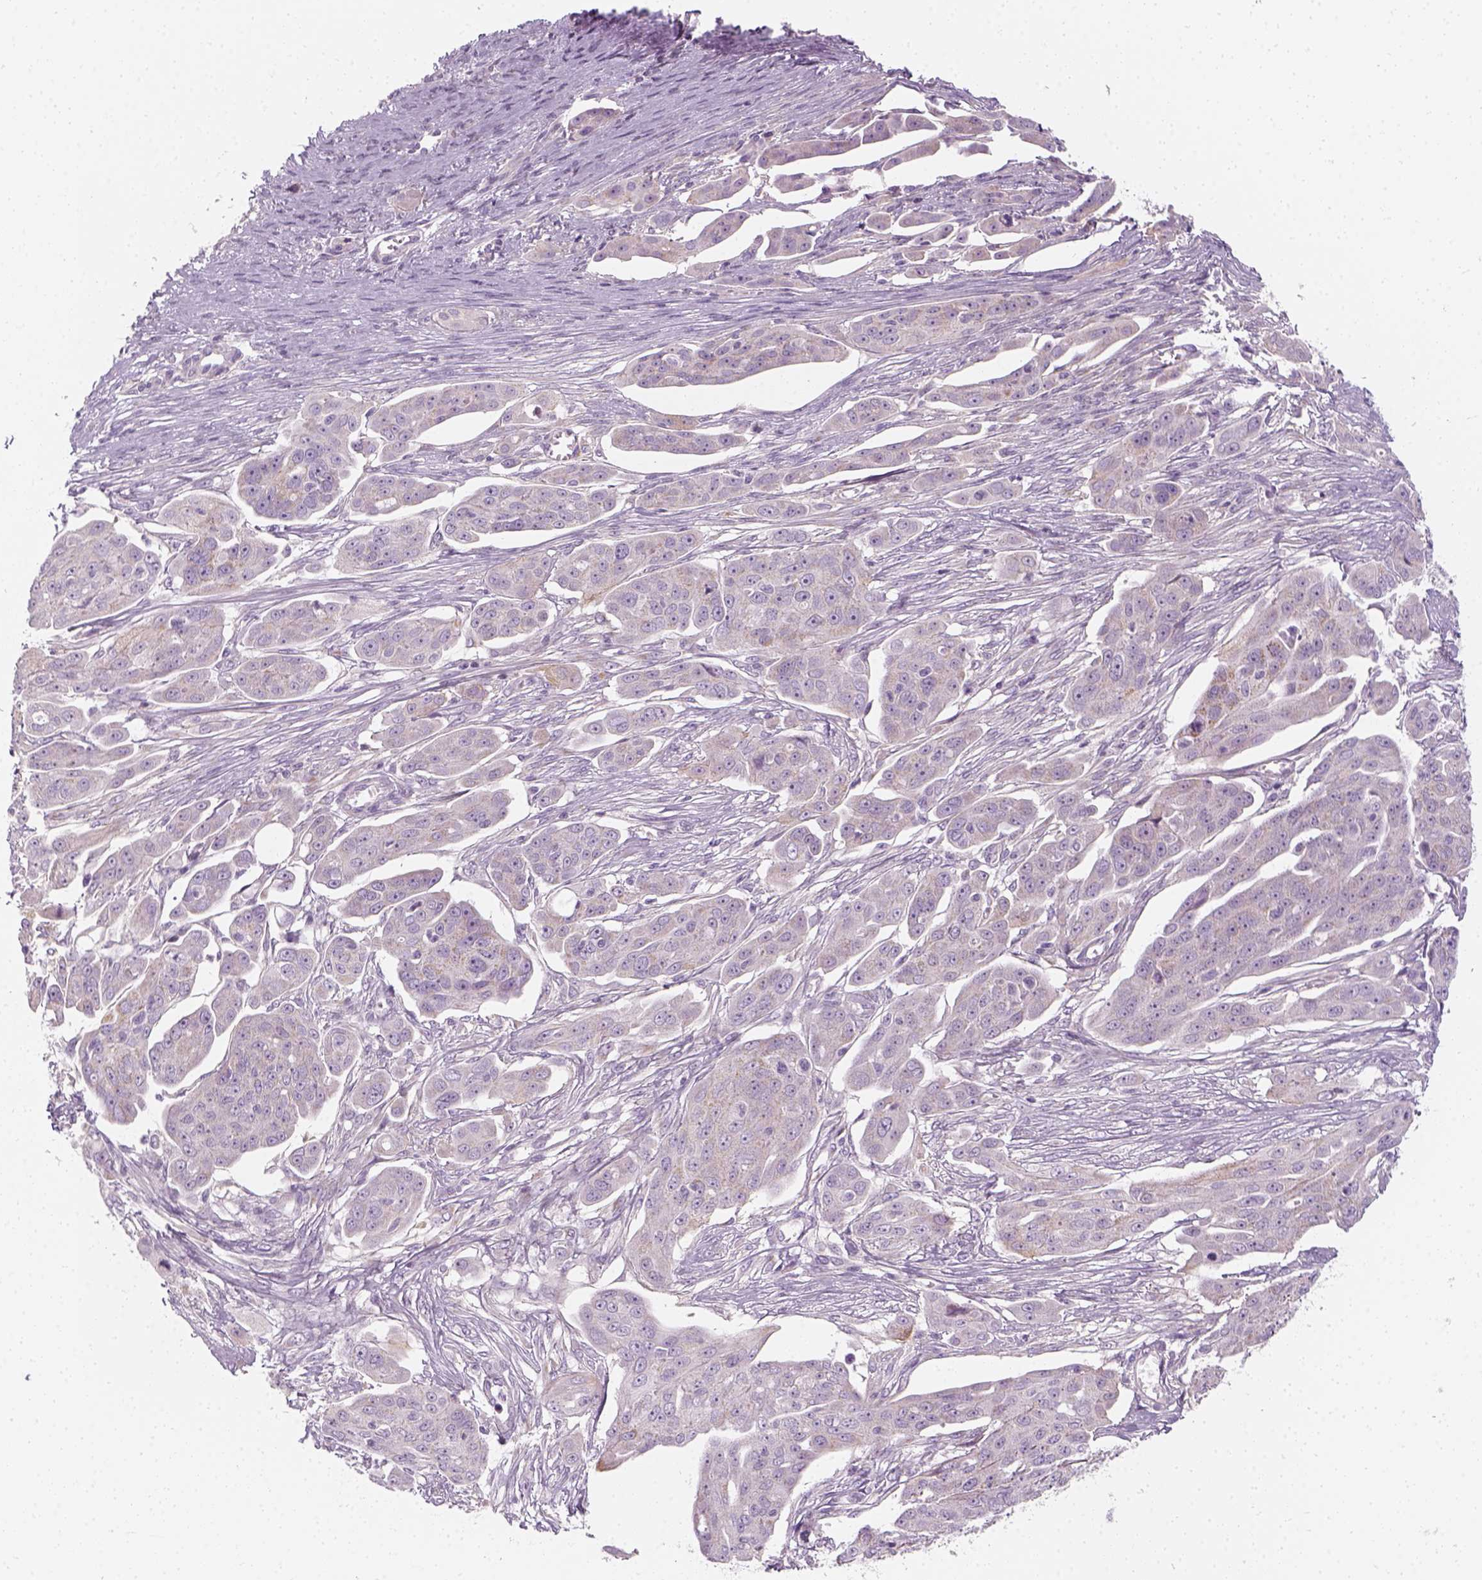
{"staining": {"intensity": "negative", "quantity": "none", "location": "none"}, "tissue": "ovarian cancer", "cell_type": "Tumor cells", "image_type": "cancer", "snomed": [{"axis": "morphology", "description": "Carcinoma, endometroid"}, {"axis": "topography", "description": "Ovary"}], "caption": "Immunohistochemical staining of human ovarian endometroid carcinoma exhibits no significant staining in tumor cells.", "gene": "PRAME", "patient": {"sex": "female", "age": 70}}